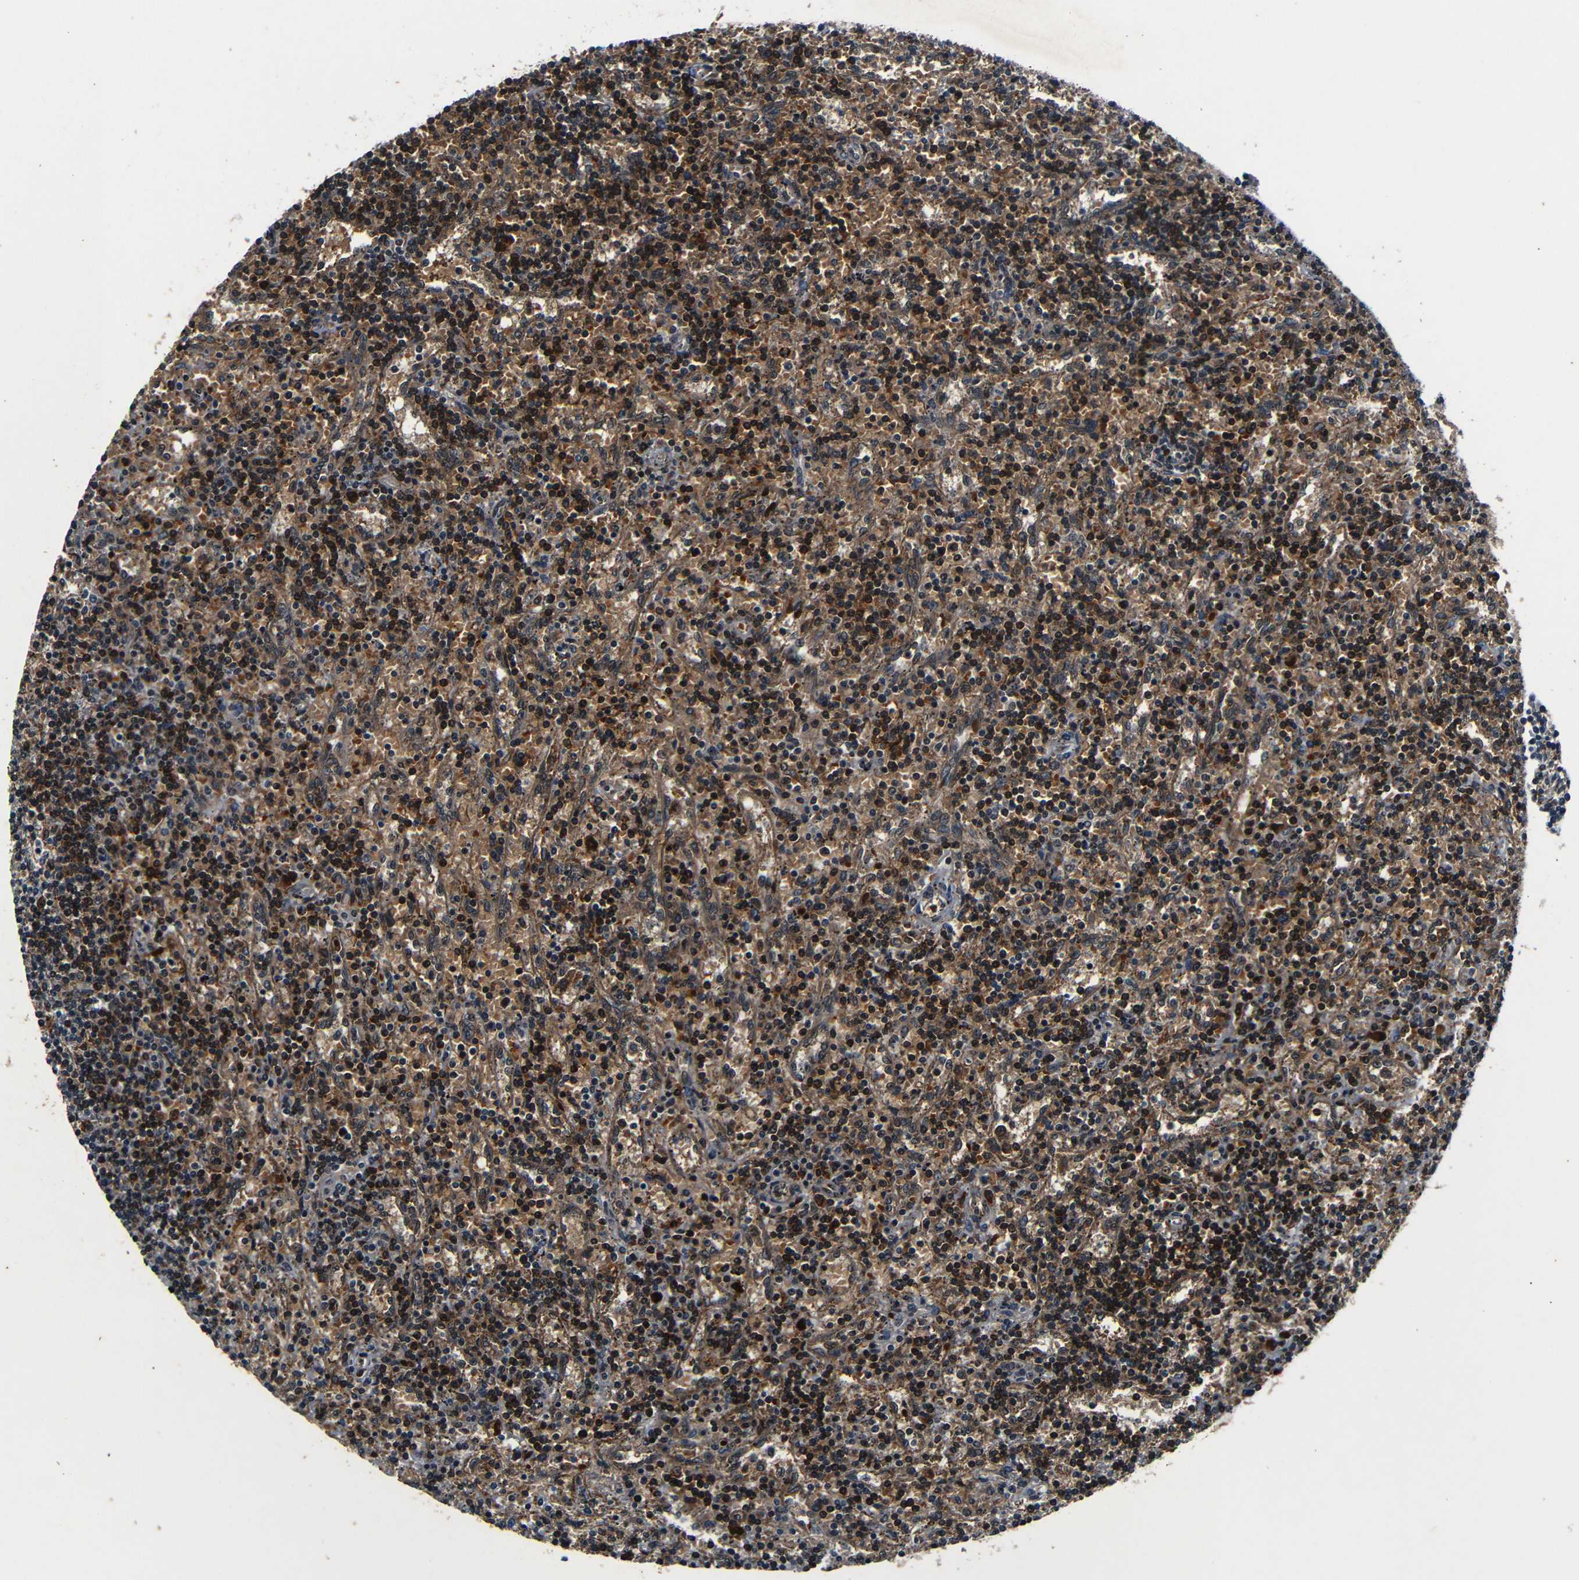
{"staining": {"intensity": "strong", "quantity": ">75%", "location": "cytoplasmic/membranous,nuclear"}, "tissue": "lymphoma", "cell_type": "Tumor cells", "image_type": "cancer", "snomed": [{"axis": "morphology", "description": "Malignant lymphoma, non-Hodgkin's type, Low grade"}, {"axis": "topography", "description": "Spleen"}], "caption": "Immunohistochemistry (IHC) micrograph of neoplastic tissue: lymphoma stained using immunohistochemistry (IHC) displays high levels of strong protein expression localized specifically in the cytoplasmic/membranous and nuclear of tumor cells, appearing as a cytoplasmic/membranous and nuclear brown color.", "gene": "FOXD4", "patient": {"sex": "male", "age": 76}}